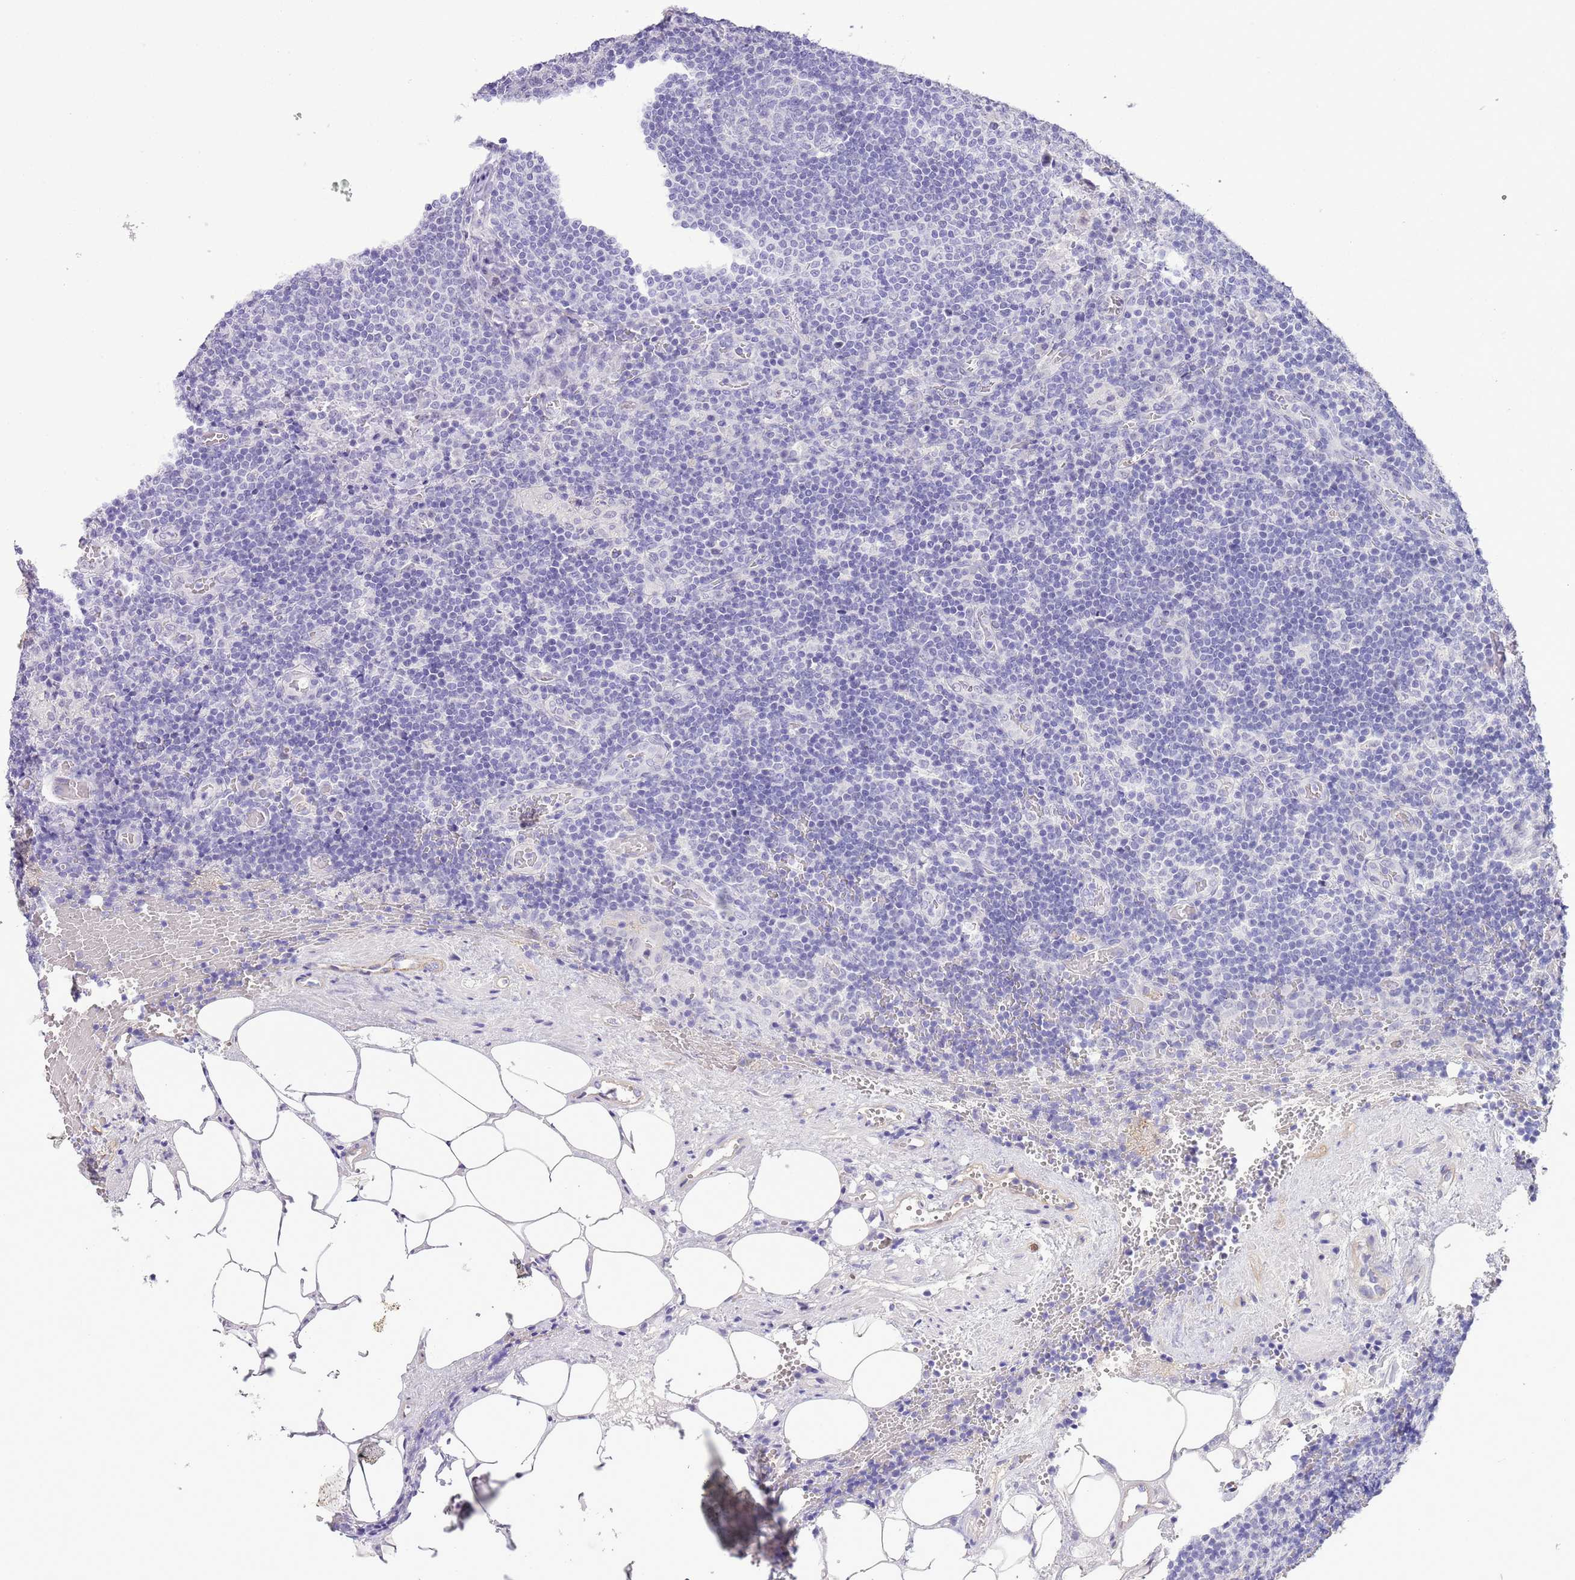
{"staining": {"intensity": "negative", "quantity": "none", "location": "none"}, "tissue": "lymph node", "cell_type": "Germinal center cells", "image_type": "normal", "snomed": [{"axis": "morphology", "description": "Normal tissue, NOS"}, {"axis": "topography", "description": "Lymph node"}], "caption": "This is an immunohistochemistry (IHC) image of benign lymph node. There is no staining in germinal center cells.", "gene": "MIDN", "patient": {"sex": "male", "age": 58}}